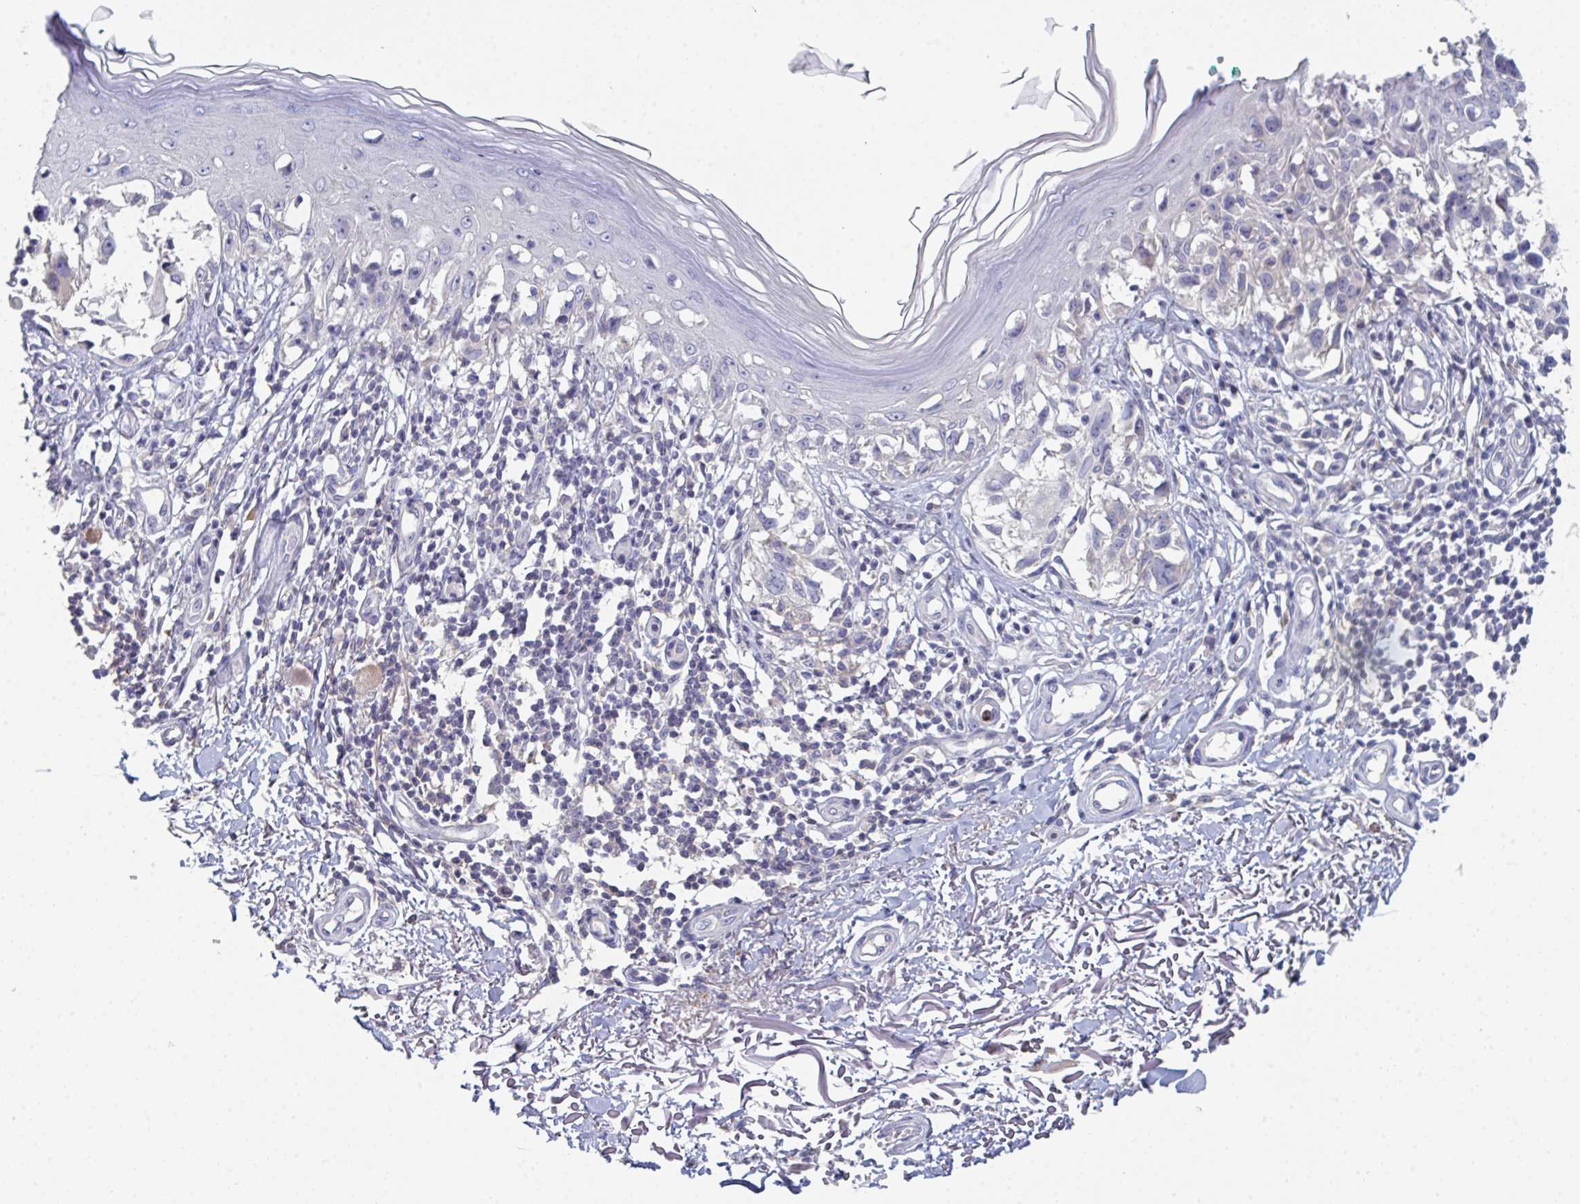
{"staining": {"intensity": "negative", "quantity": "none", "location": "none"}, "tissue": "melanoma", "cell_type": "Tumor cells", "image_type": "cancer", "snomed": [{"axis": "morphology", "description": "Malignant melanoma, NOS"}, {"axis": "topography", "description": "Skin"}], "caption": "DAB (3,3'-diaminobenzidine) immunohistochemical staining of human melanoma demonstrates no significant staining in tumor cells.", "gene": "HGFAC", "patient": {"sex": "male", "age": 73}}